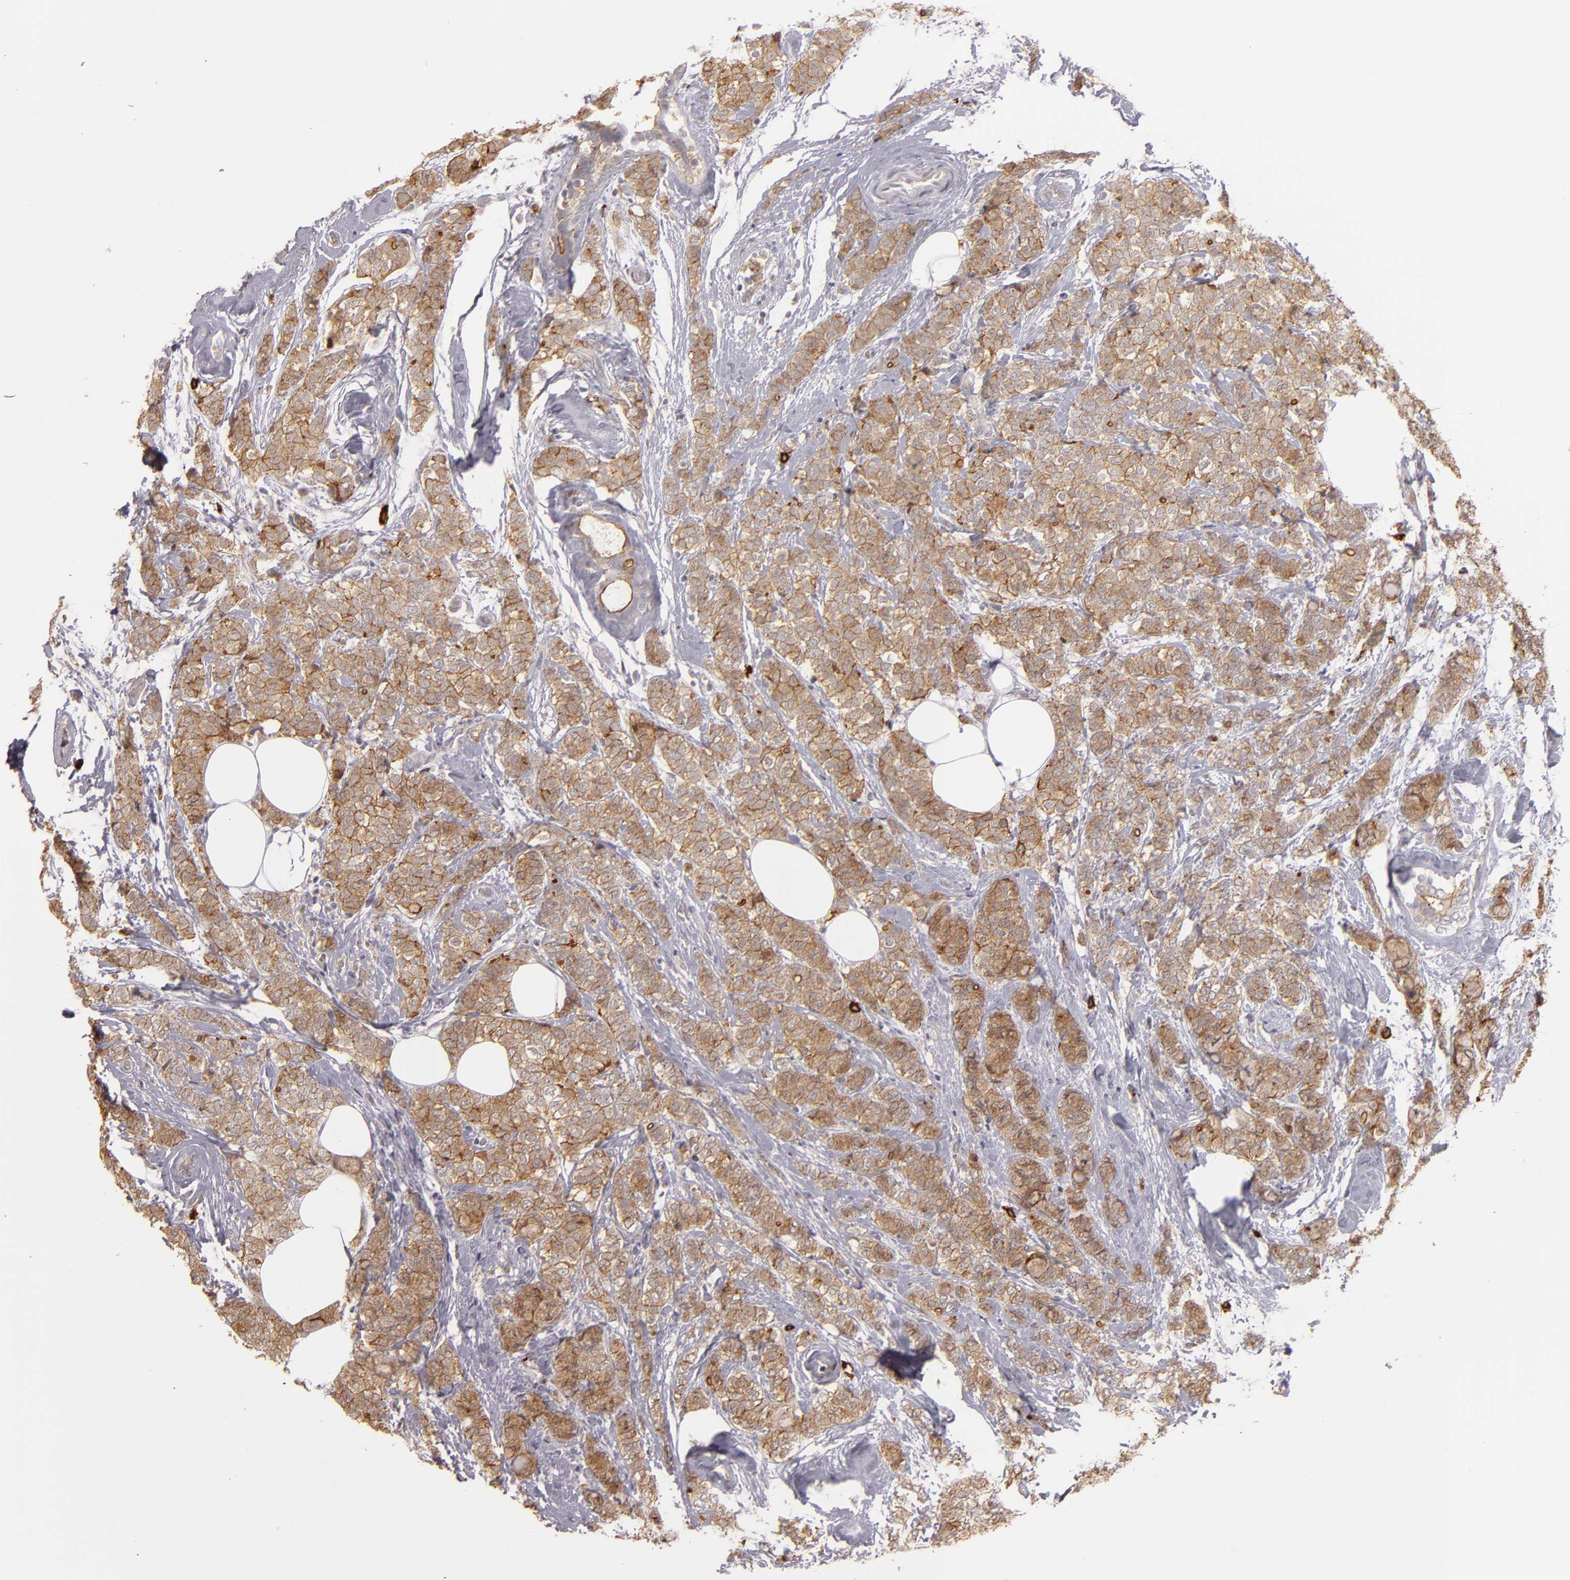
{"staining": {"intensity": "moderate", "quantity": ">75%", "location": "cytoplasmic/membranous"}, "tissue": "breast cancer", "cell_type": "Tumor cells", "image_type": "cancer", "snomed": [{"axis": "morphology", "description": "Lobular carcinoma"}, {"axis": "topography", "description": "Breast"}], "caption": "Immunohistochemistry (IHC) (DAB) staining of lobular carcinoma (breast) displays moderate cytoplasmic/membranous protein positivity in about >75% of tumor cells.", "gene": "STX3", "patient": {"sex": "female", "age": 60}}